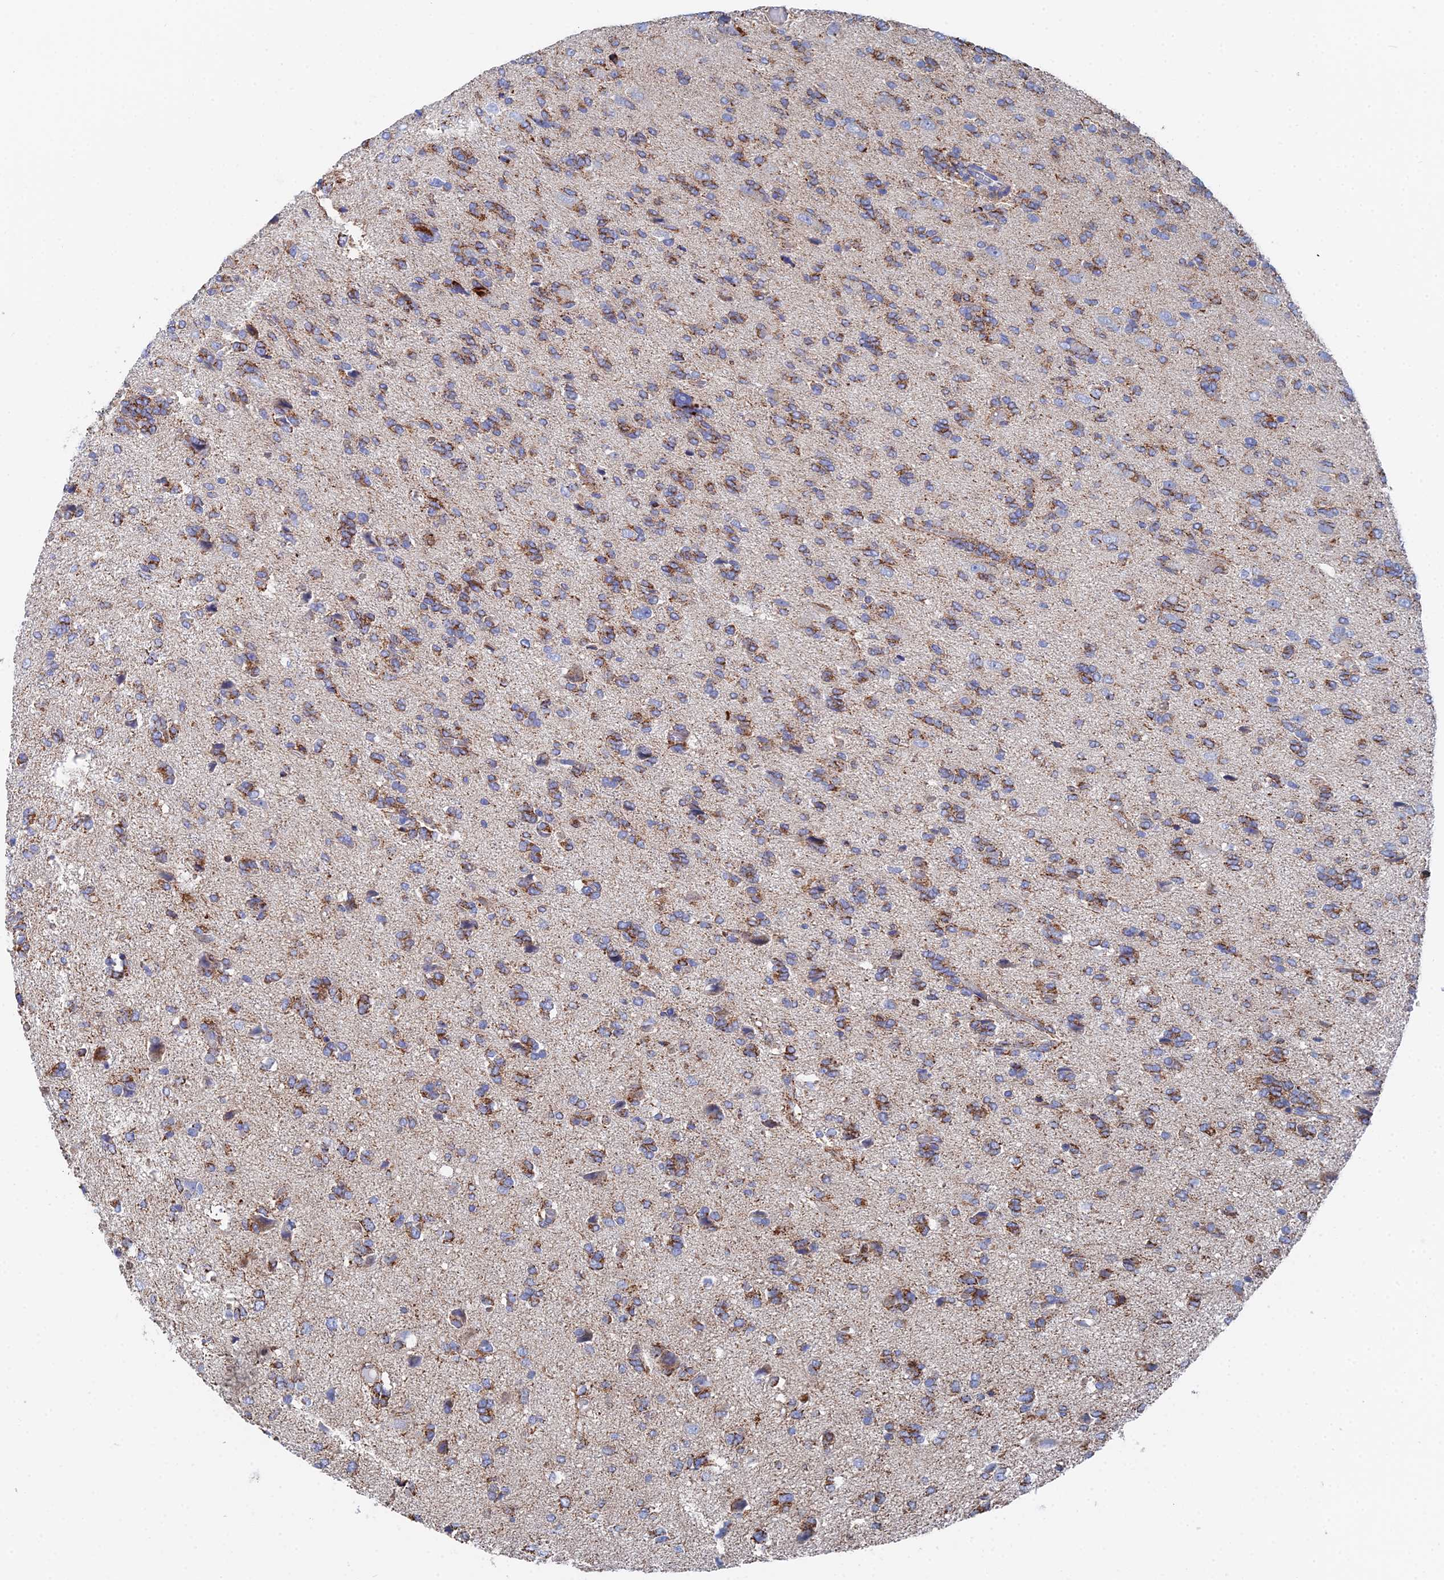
{"staining": {"intensity": "moderate", "quantity": ">75%", "location": "cytoplasmic/membranous"}, "tissue": "glioma", "cell_type": "Tumor cells", "image_type": "cancer", "snomed": [{"axis": "morphology", "description": "Glioma, malignant, High grade"}, {"axis": "topography", "description": "Brain"}], "caption": "The micrograph shows staining of glioma, revealing moderate cytoplasmic/membranous protein positivity (brown color) within tumor cells. The staining was performed using DAB (3,3'-diaminobenzidine) to visualize the protein expression in brown, while the nuclei were stained in blue with hematoxylin (Magnification: 20x).", "gene": "IFT80", "patient": {"sex": "female", "age": 59}}